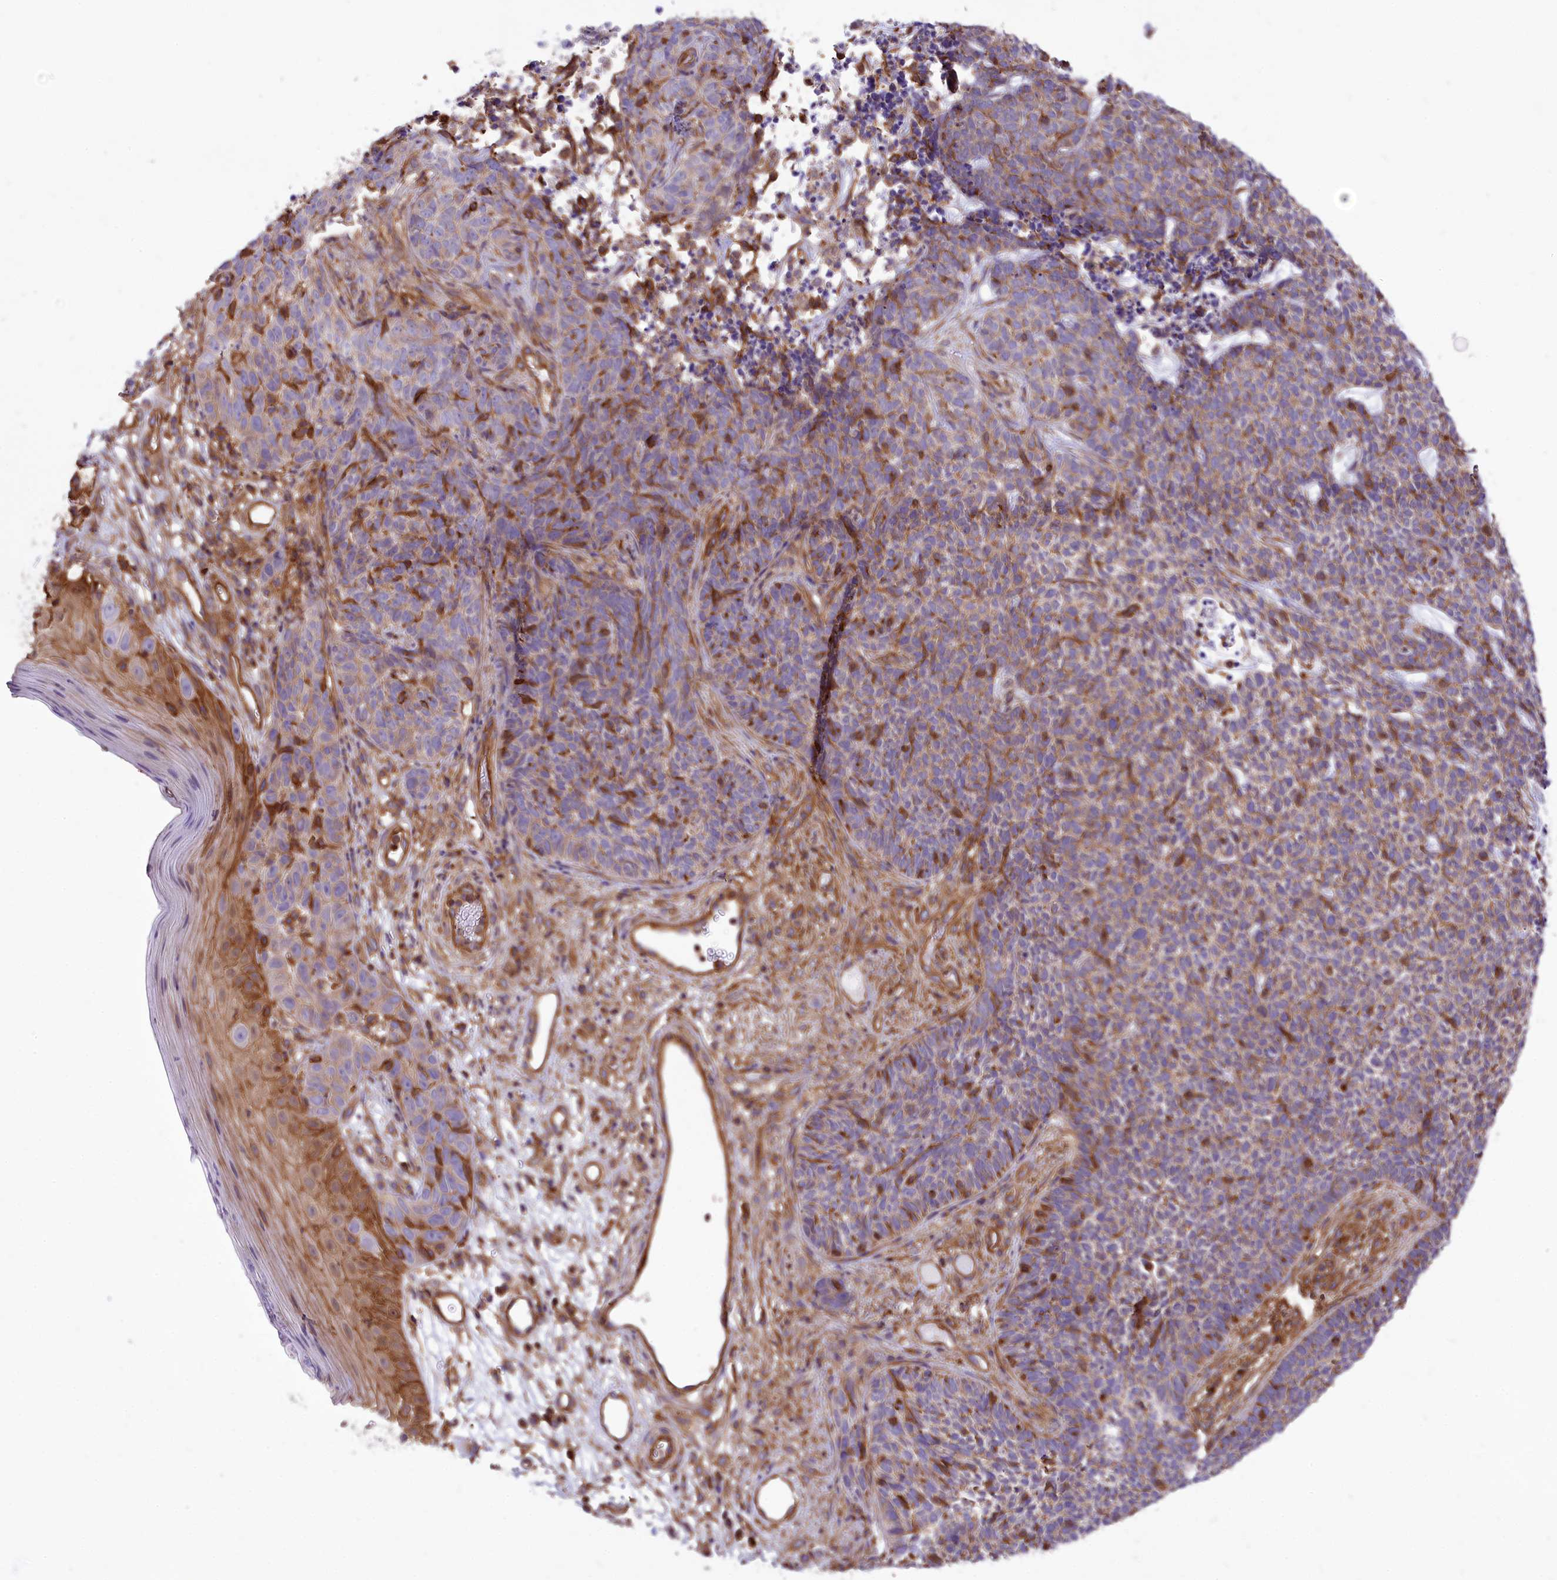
{"staining": {"intensity": "weak", "quantity": "25%-75%", "location": "cytoplasmic/membranous"}, "tissue": "skin cancer", "cell_type": "Tumor cells", "image_type": "cancer", "snomed": [{"axis": "morphology", "description": "Basal cell carcinoma"}, {"axis": "topography", "description": "Skin"}], "caption": "Human skin basal cell carcinoma stained with a brown dye displays weak cytoplasmic/membranous positive staining in about 25%-75% of tumor cells.", "gene": "SEPTIN9", "patient": {"sex": "female", "age": 84}}